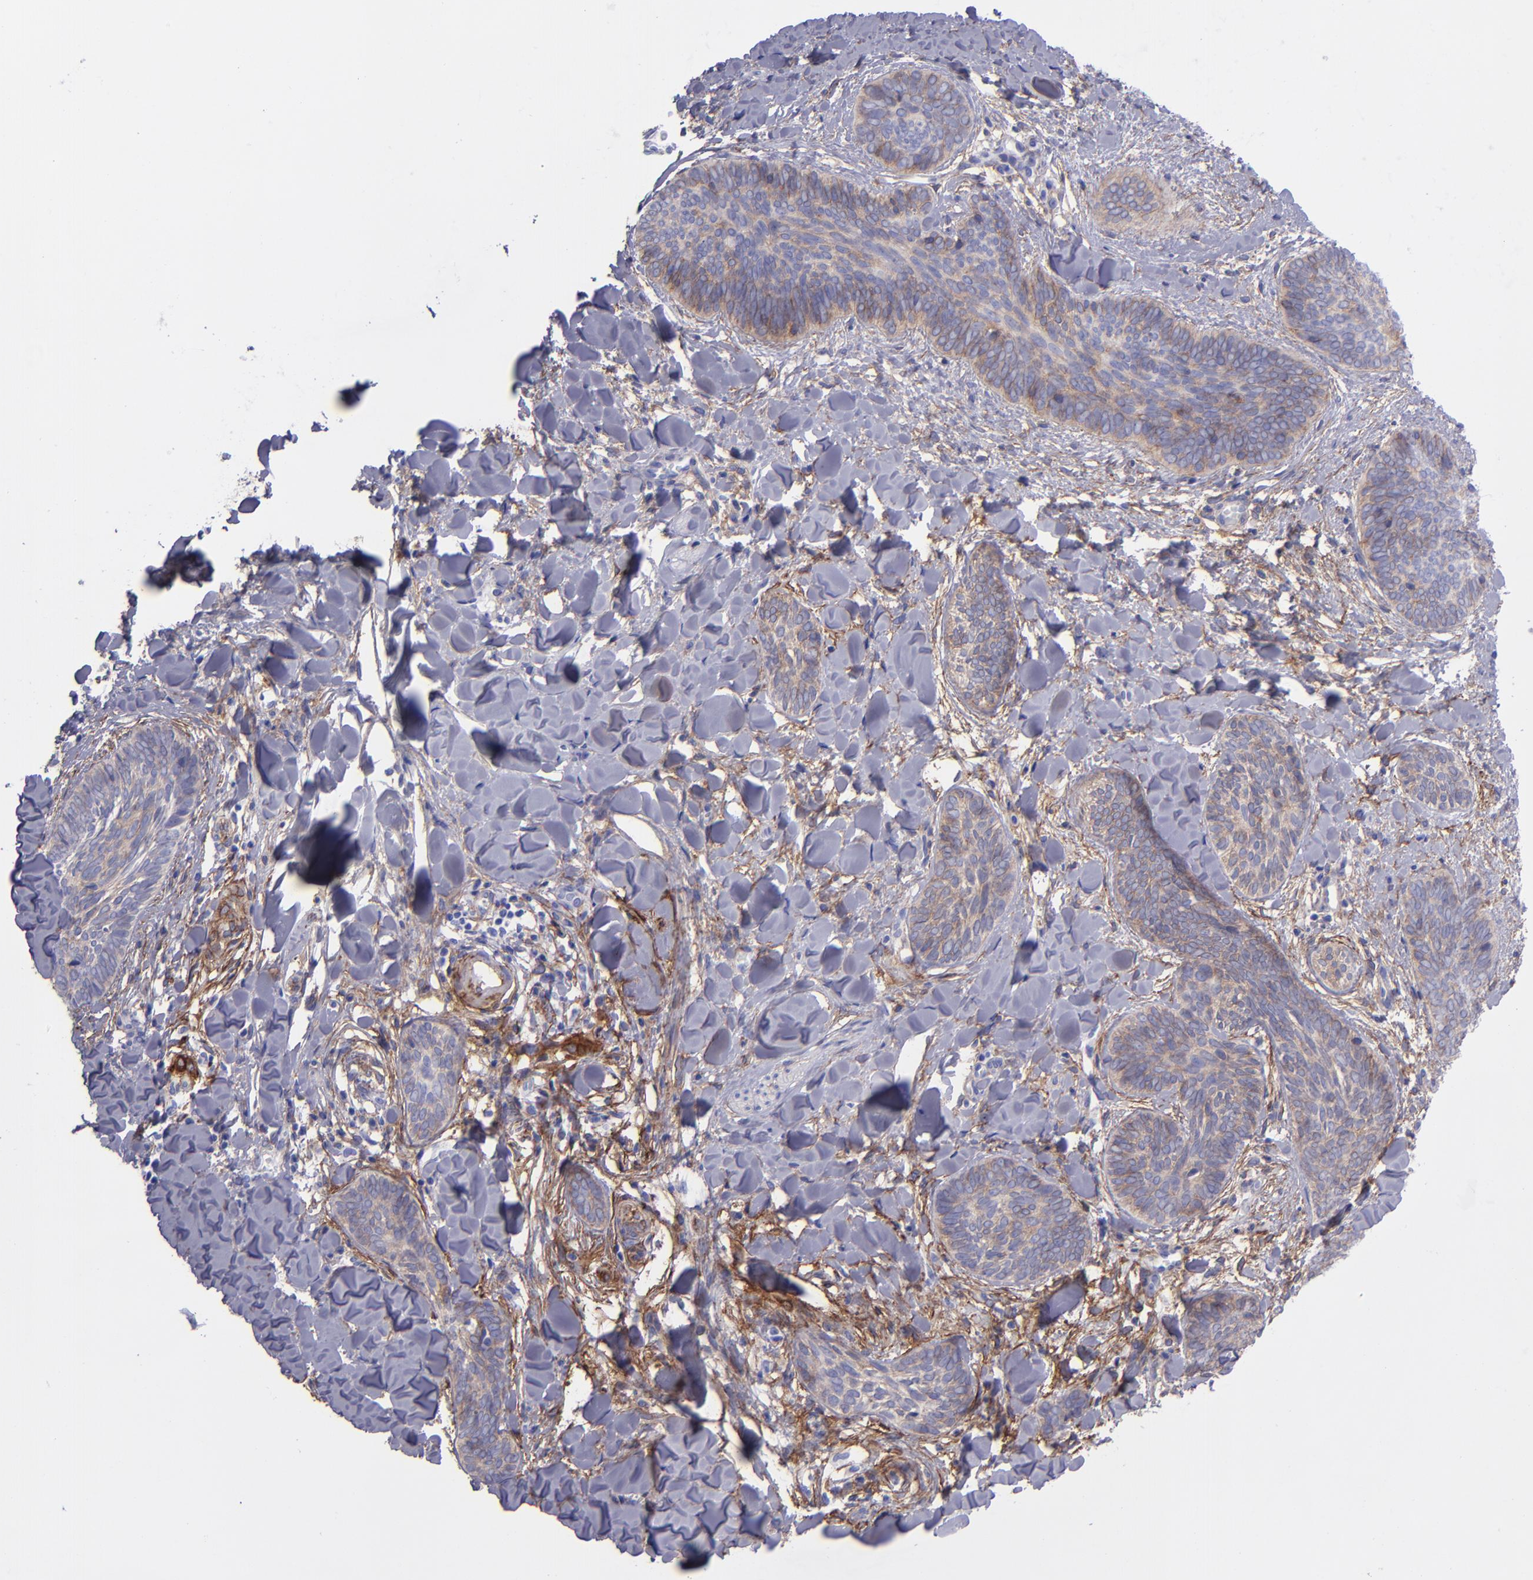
{"staining": {"intensity": "weak", "quantity": "<25%", "location": "cytoplasmic/membranous"}, "tissue": "skin cancer", "cell_type": "Tumor cells", "image_type": "cancer", "snomed": [{"axis": "morphology", "description": "Basal cell carcinoma"}, {"axis": "topography", "description": "Skin"}], "caption": "Micrograph shows no significant protein positivity in tumor cells of skin cancer. (DAB immunohistochemistry (IHC) visualized using brightfield microscopy, high magnification).", "gene": "ITGAV", "patient": {"sex": "female", "age": 81}}